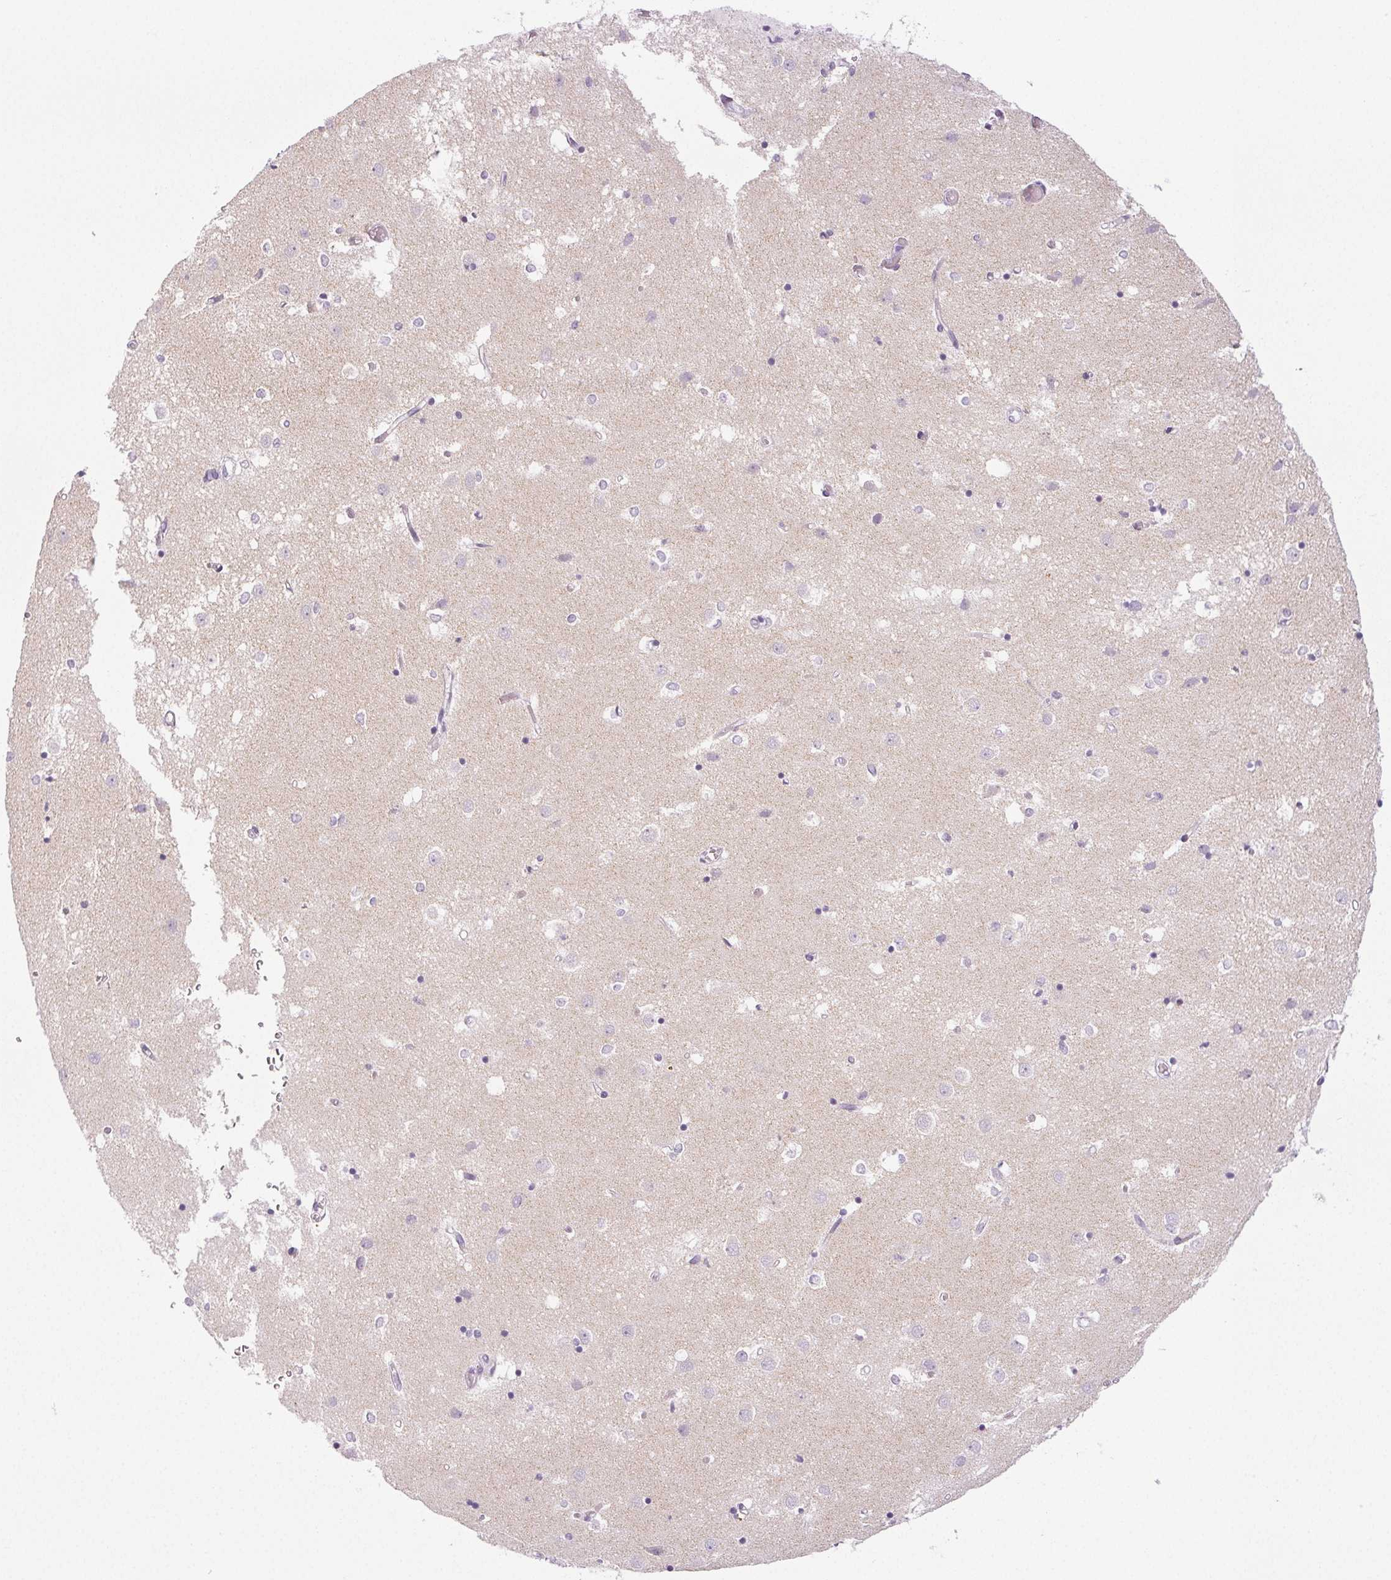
{"staining": {"intensity": "negative", "quantity": "none", "location": "none"}, "tissue": "caudate", "cell_type": "Glial cells", "image_type": "normal", "snomed": [{"axis": "morphology", "description": "Normal tissue, NOS"}, {"axis": "topography", "description": "Lateral ventricle wall"}], "caption": "IHC image of normal caudate: human caudate stained with DAB (3,3'-diaminobenzidine) reveals no significant protein expression in glial cells.", "gene": "COL7A1", "patient": {"sex": "male", "age": 54}}